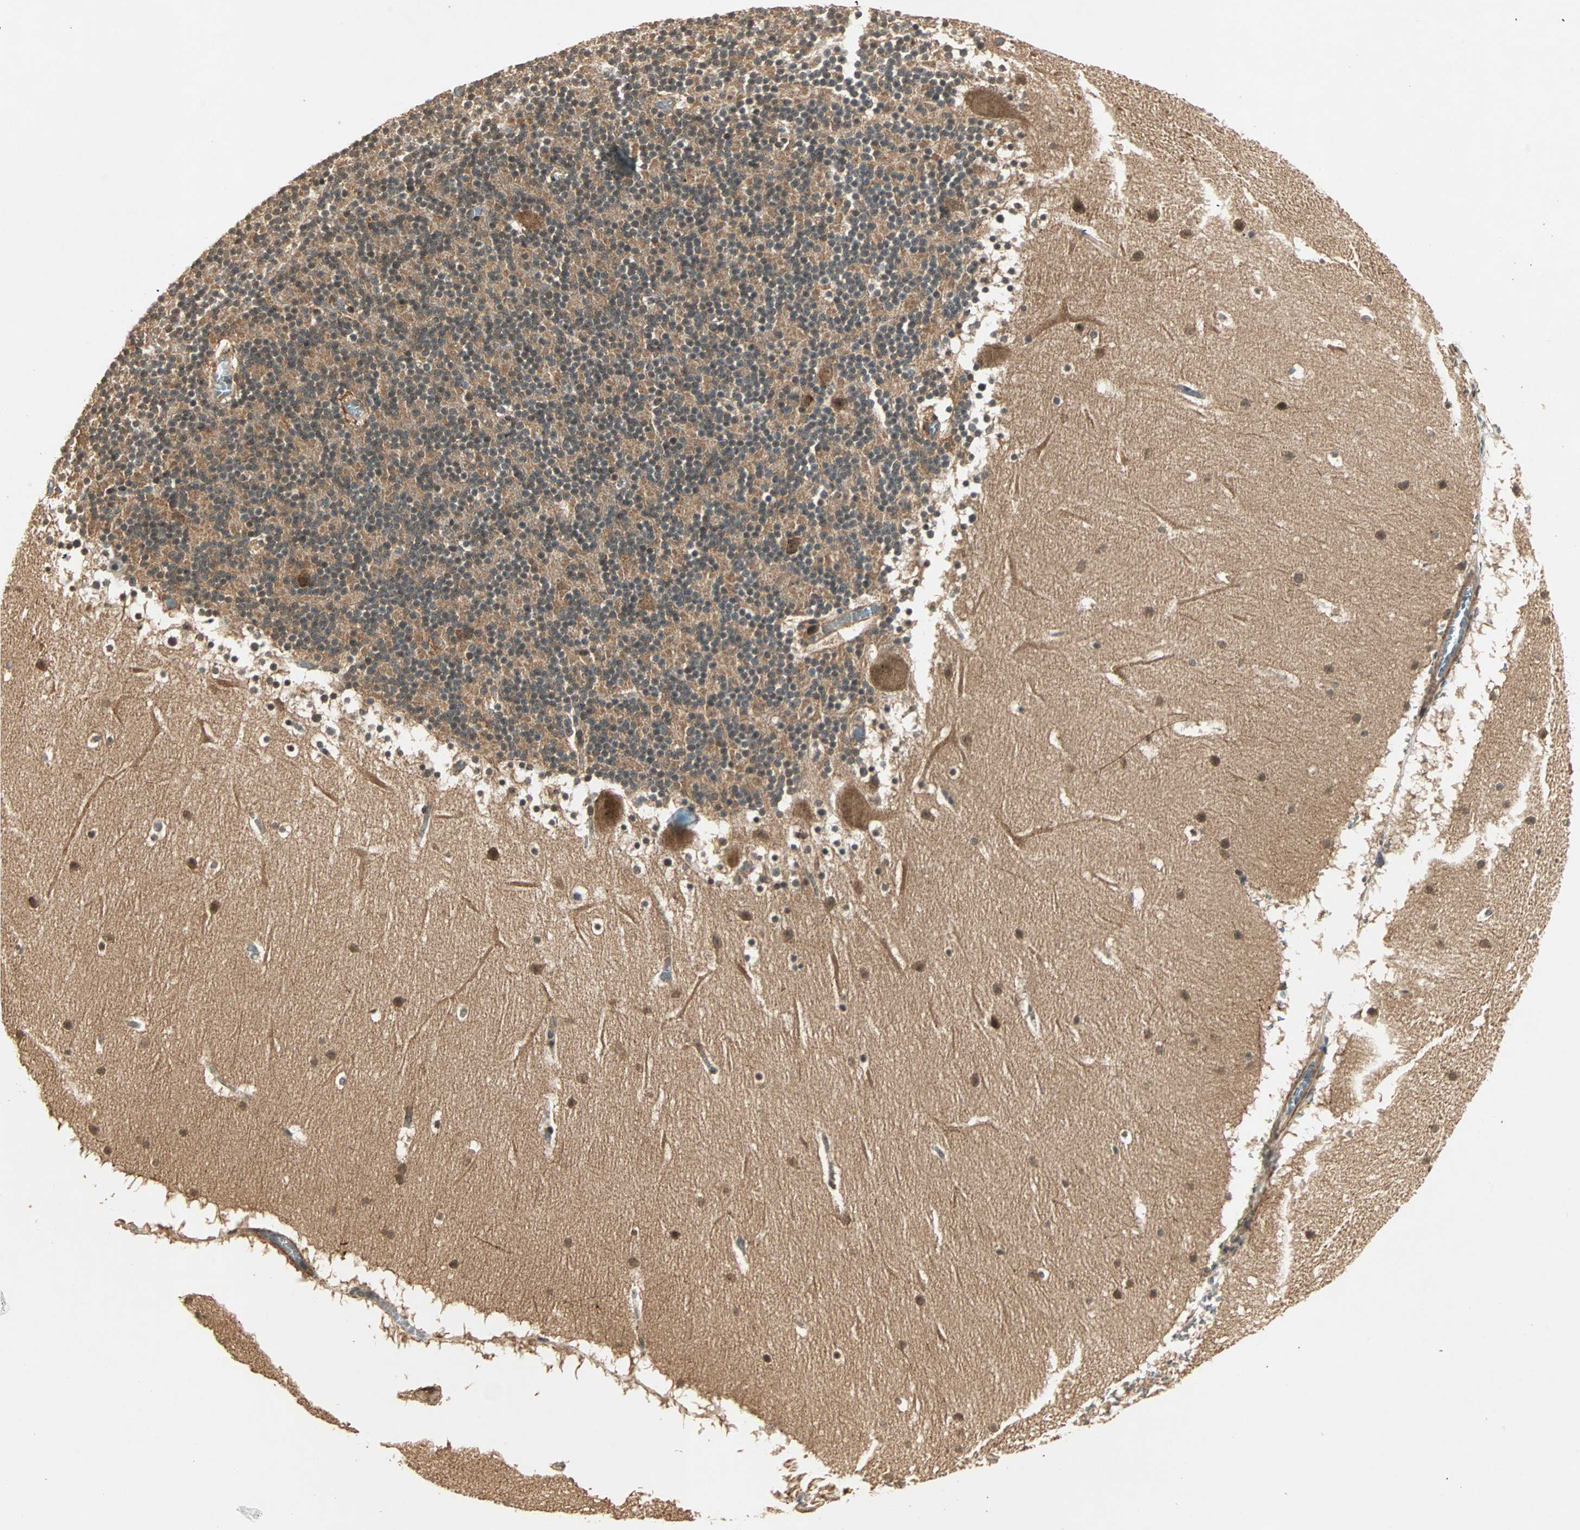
{"staining": {"intensity": "moderate", "quantity": ">75%", "location": "cytoplasmic/membranous"}, "tissue": "cerebellum", "cell_type": "Cells in granular layer", "image_type": "normal", "snomed": [{"axis": "morphology", "description": "Normal tissue, NOS"}, {"axis": "topography", "description": "Cerebellum"}], "caption": "Cells in granular layer reveal moderate cytoplasmic/membranous positivity in about >75% of cells in benign cerebellum.", "gene": "ZSCAN31", "patient": {"sex": "male", "age": 45}}